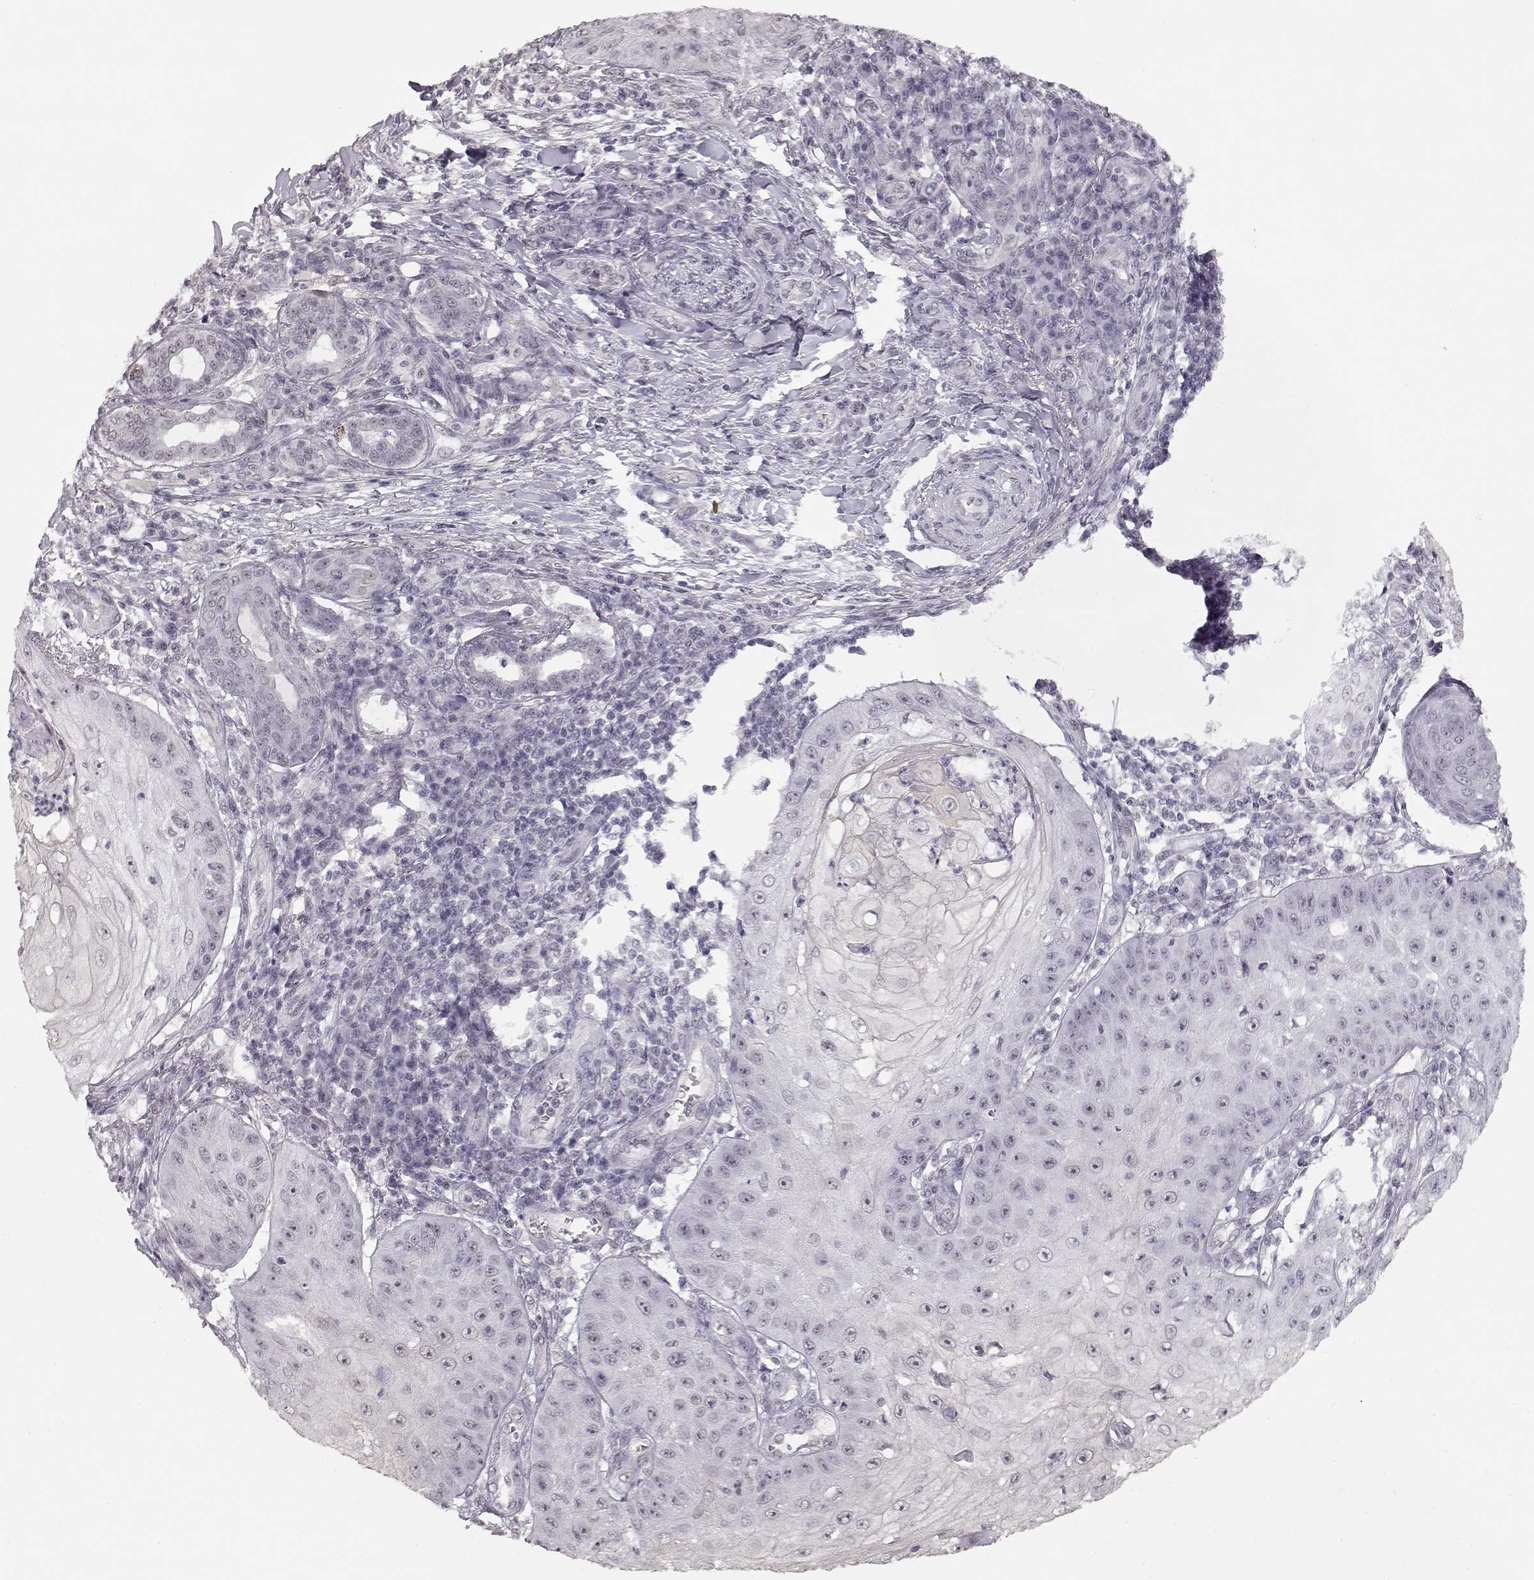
{"staining": {"intensity": "negative", "quantity": "none", "location": "none"}, "tissue": "skin cancer", "cell_type": "Tumor cells", "image_type": "cancer", "snomed": [{"axis": "morphology", "description": "Squamous cell carcinoma, NOS"}, {"axis": "topography", "description": "Skin"}], "caption": "A photomicrograph of squamous cell carcinoma (skin) stained for a protein shows no brown staining in tumor cells.", "gene": "PCP4", "patient": {"sex": "male", "age": 70}}